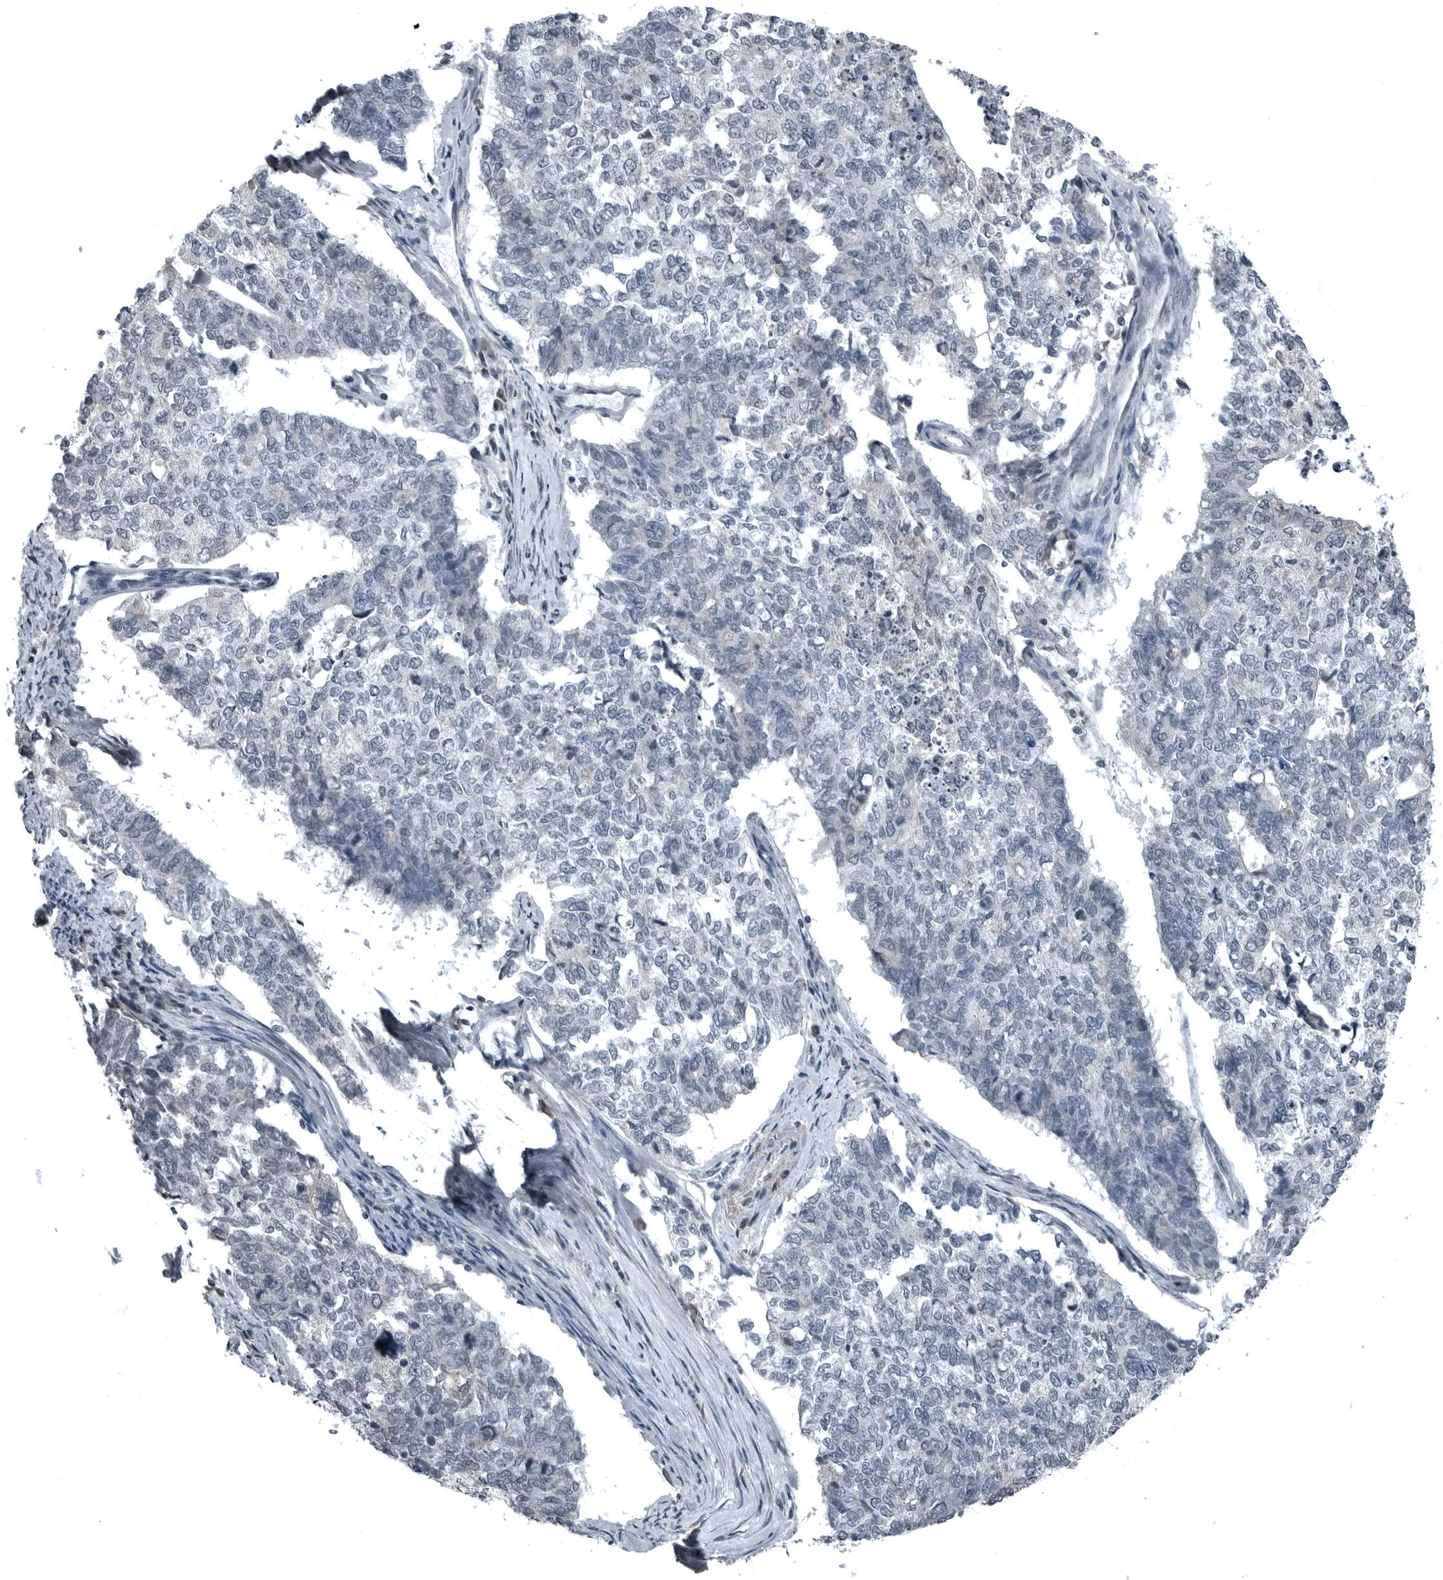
{"staining": {"intensity": "negative", "quantity": "none", "location": "none"}, "tissue": "cervical cancer", "cell_type": "Tumor cells", "image_type": "cancer", "snomed": [{"axis": "morphology", "description": "Squamous cell carcinoma, NOS"}, {"axis": "topography", "description": "Cervix"}], "caption": "A high-resolution histopathology image shows immunohistochemistry (IHC) staining of squamous cell carcinoma (cervical), which exhibits no significant expression in tumor cells.", "gene": "GAK", "patient": {"sex": "female", "age": 63}}